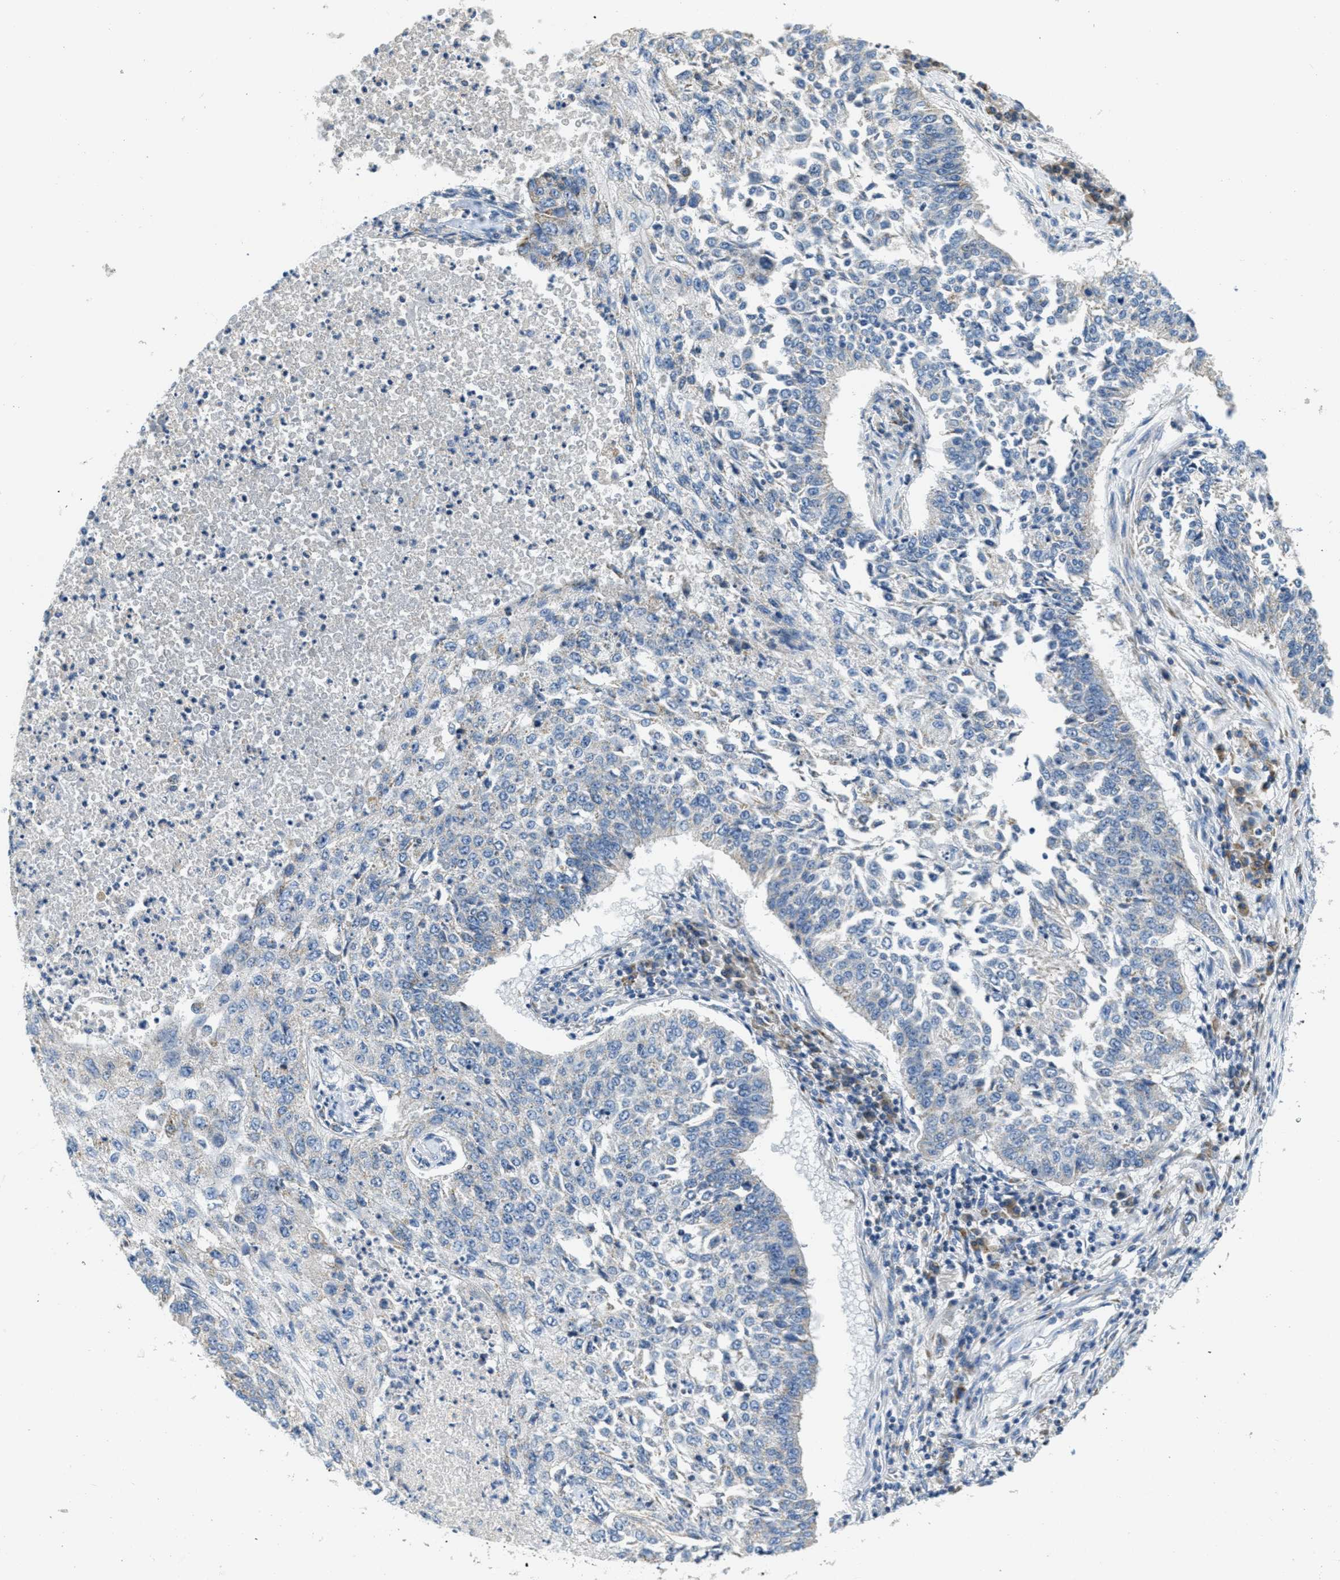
{"staining": {"intensity": "negative", "quantity": "none", "location": "none"}, "tissue": "lung cancer", "cell_type": "Tumor cells", "image_type": "cancer", "snomed": [{"axis": "morphology", "description": "Normal tissue, NOS"}, {"axis": "morphology", "description": "Squamous cell carcinoma, NOS"}, {"axis": "topography", "description": "Cartilage tissue"}, {"axis": "topography", "description": "Bronchus"}, {"axis": "topography", "description": "Lung"}], "caption": "High magnification brightfield microscopy of squamous cell carcinoma (lung) stained with DAB (3,3'-diaminobenzidine) (brown) and counterstained with hematoxylin (blue): tumor cells show no significant staining.", "gene": "CA4", "patient": {"sex": "female", "age": 49}}